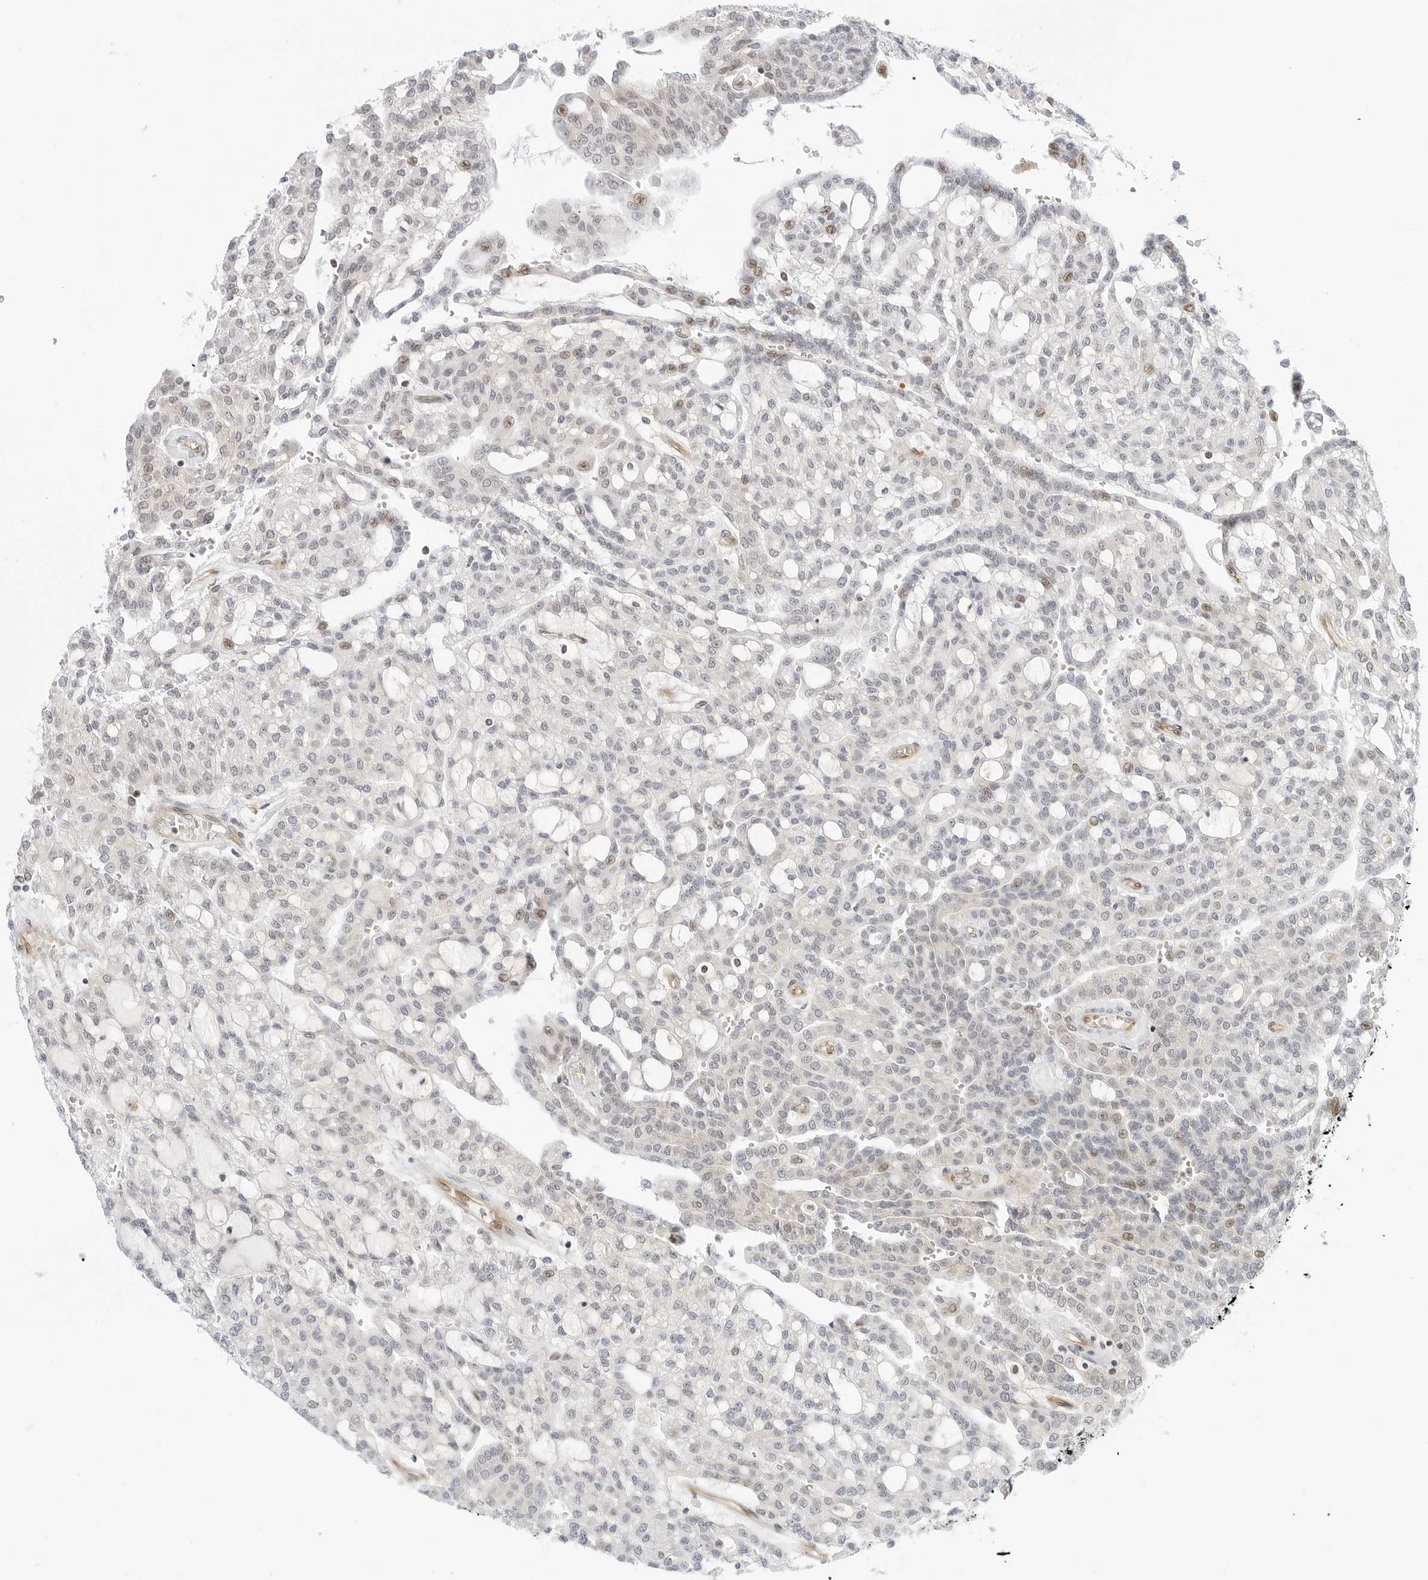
{"staining": {"intensity": "weak", "quantity": "<25%", "location": "nuclear"}, "tissue": "renal cancer", "cell_type": "Tumor cells", "image_type": "cancer", "snomed": [{"axis": "morphology", "description": "Adenocarcinoma, NOS"}, {"axis": "topography", "description": "Kidney"}], "caption": "Immunohistochemical staining of renal cancer exhibits no significant expression in tumor cells.", "gene": "ZNF613", "patient": {"sex": "male", "age": 63}}